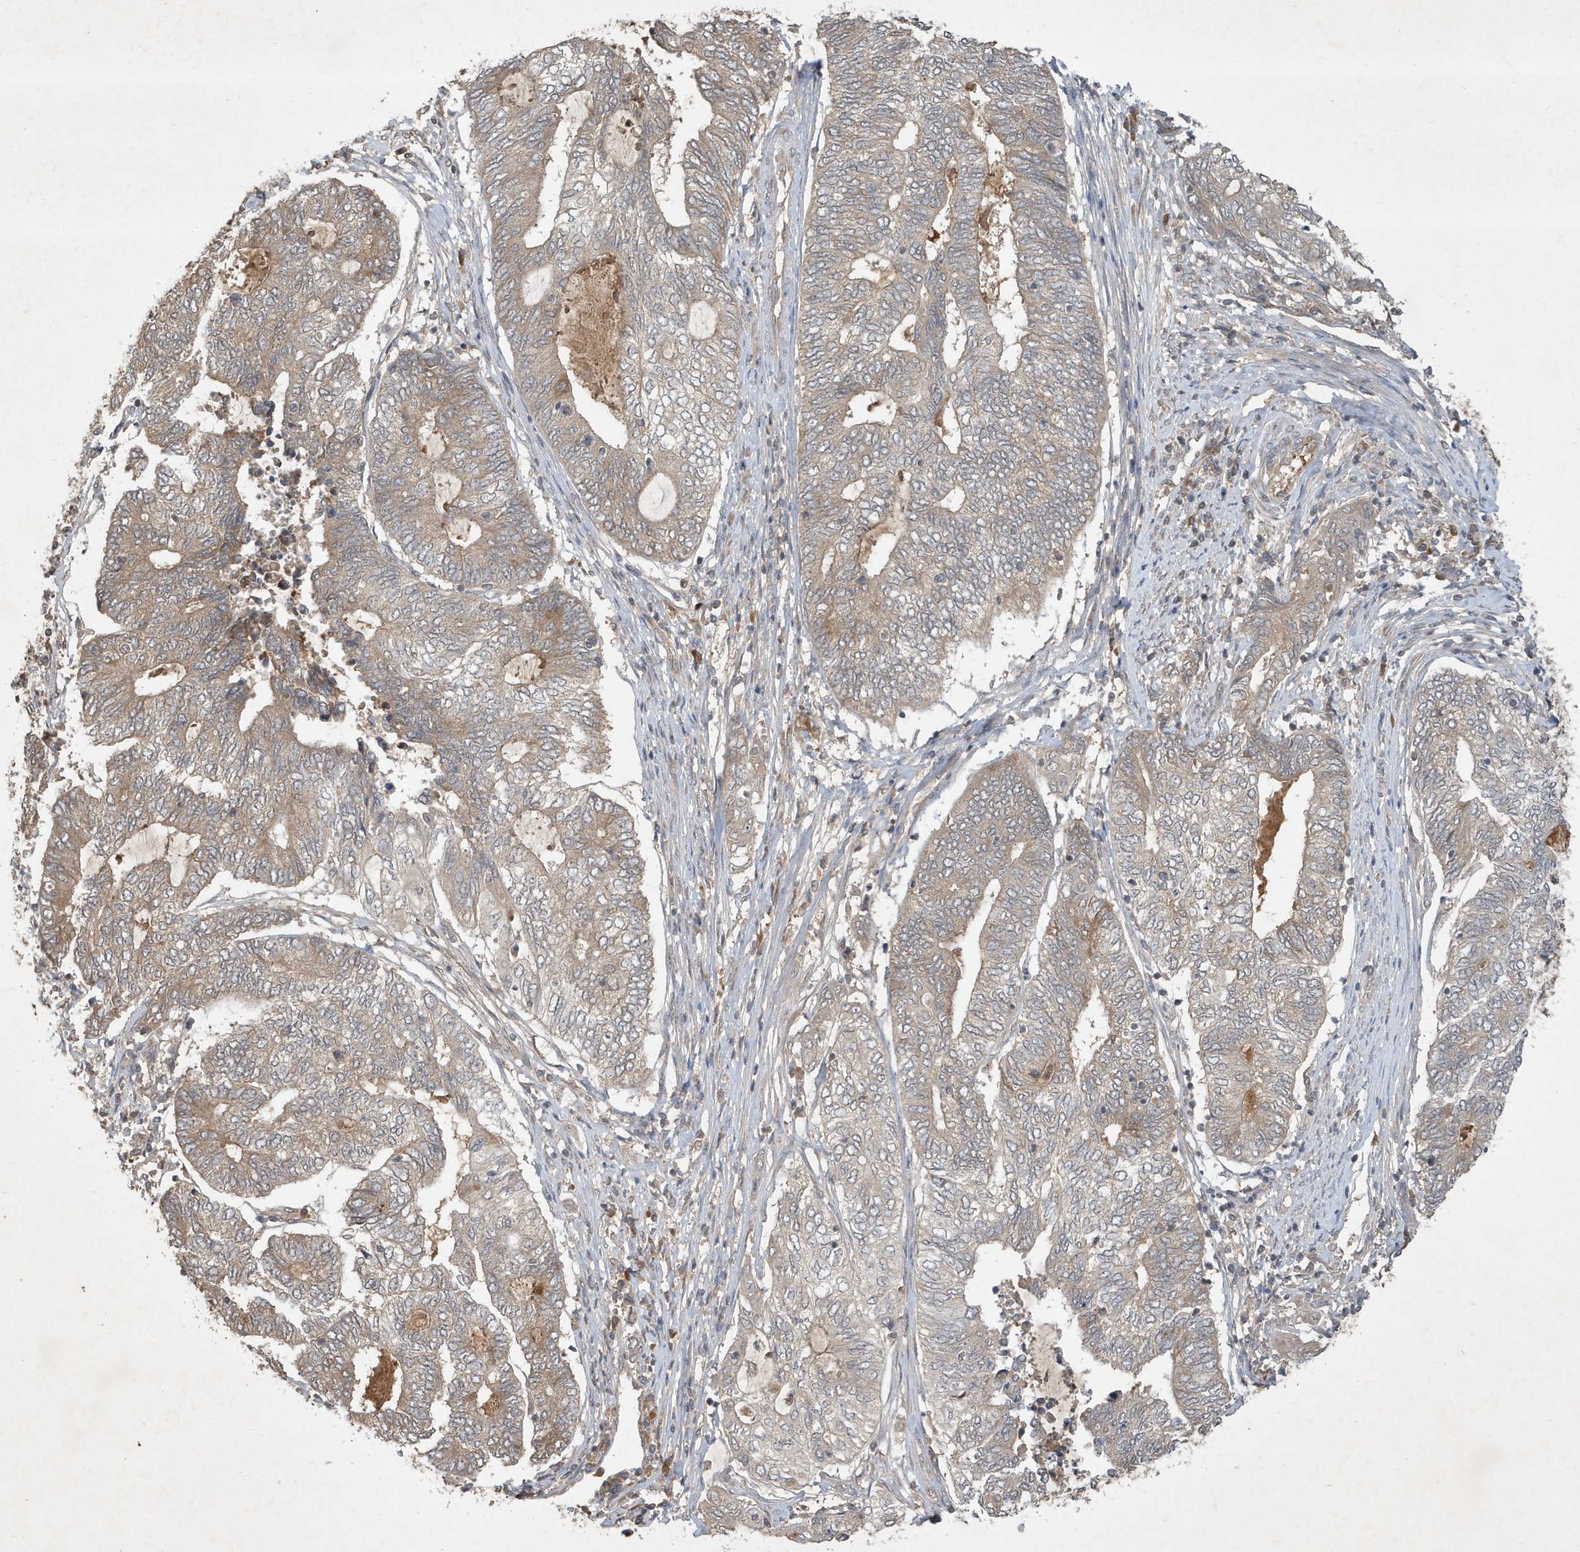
{"staining": {"intensity": "weak", "quantity": "25%-75%", "location": "cytoplasmic/membranous"}, "tissue": "endometrial cancer", "cell_type": "Tumor cells", "image_type": "cancer", "snomed": [{"axis": "morphology", "description": "Adenocarcinoma, NOS"}, {"axis": "topography", "description": "Uterus"}, {"axis": "topography", "description": "Endometrium"}], "caption": "High-power microscopy captured an IHC image of endometrial adenocarcinoma, revealing weak cytoplasmic/membranous staining in about 25%-75% of tumor cells.", "gene": "ABCB9", "patient": {"sex": "female", "age": 70}}